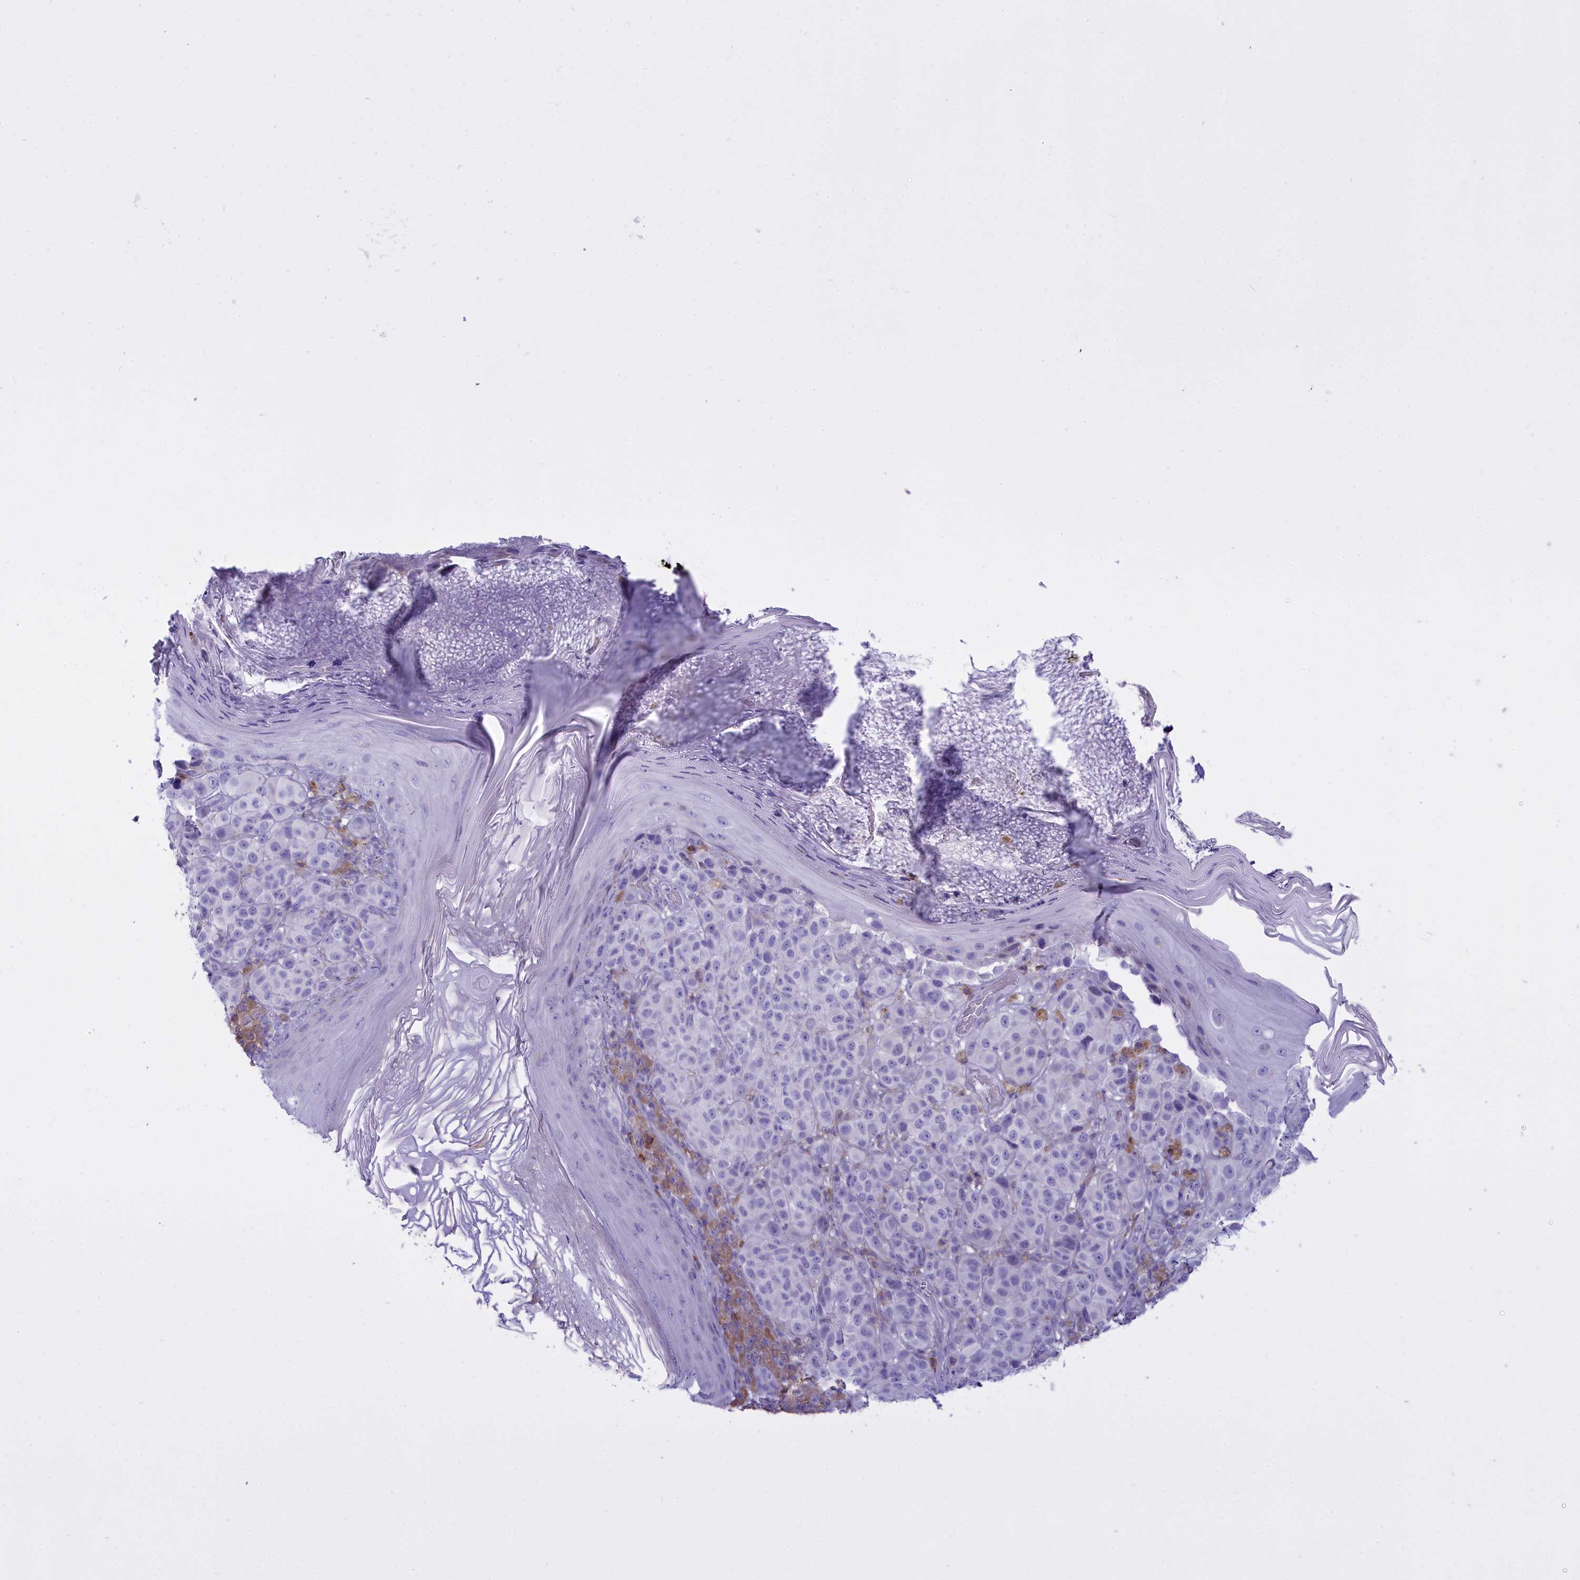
{"staining": {"intensity": "negative", "quantity": "none", "location": "none"}, "tissue": "melanoma", "cell_type": "Tumor cells", "image_type": "cancer", "snomed": [{"axis": "morphology", "description": "Malignant melanoma, NOS"}, {"axis": "topography", "description": "Skin"}], "caption": "The micrograph exhibits no significant positivity in tumor cells of malignant melanoma. (DAB (3,3'-diaminobenzidine) immunohistochemistry visualized using brightfield microscopy, high magnification).", "gene": "CD5", "patient": {"sex": "male", "age": 38}}